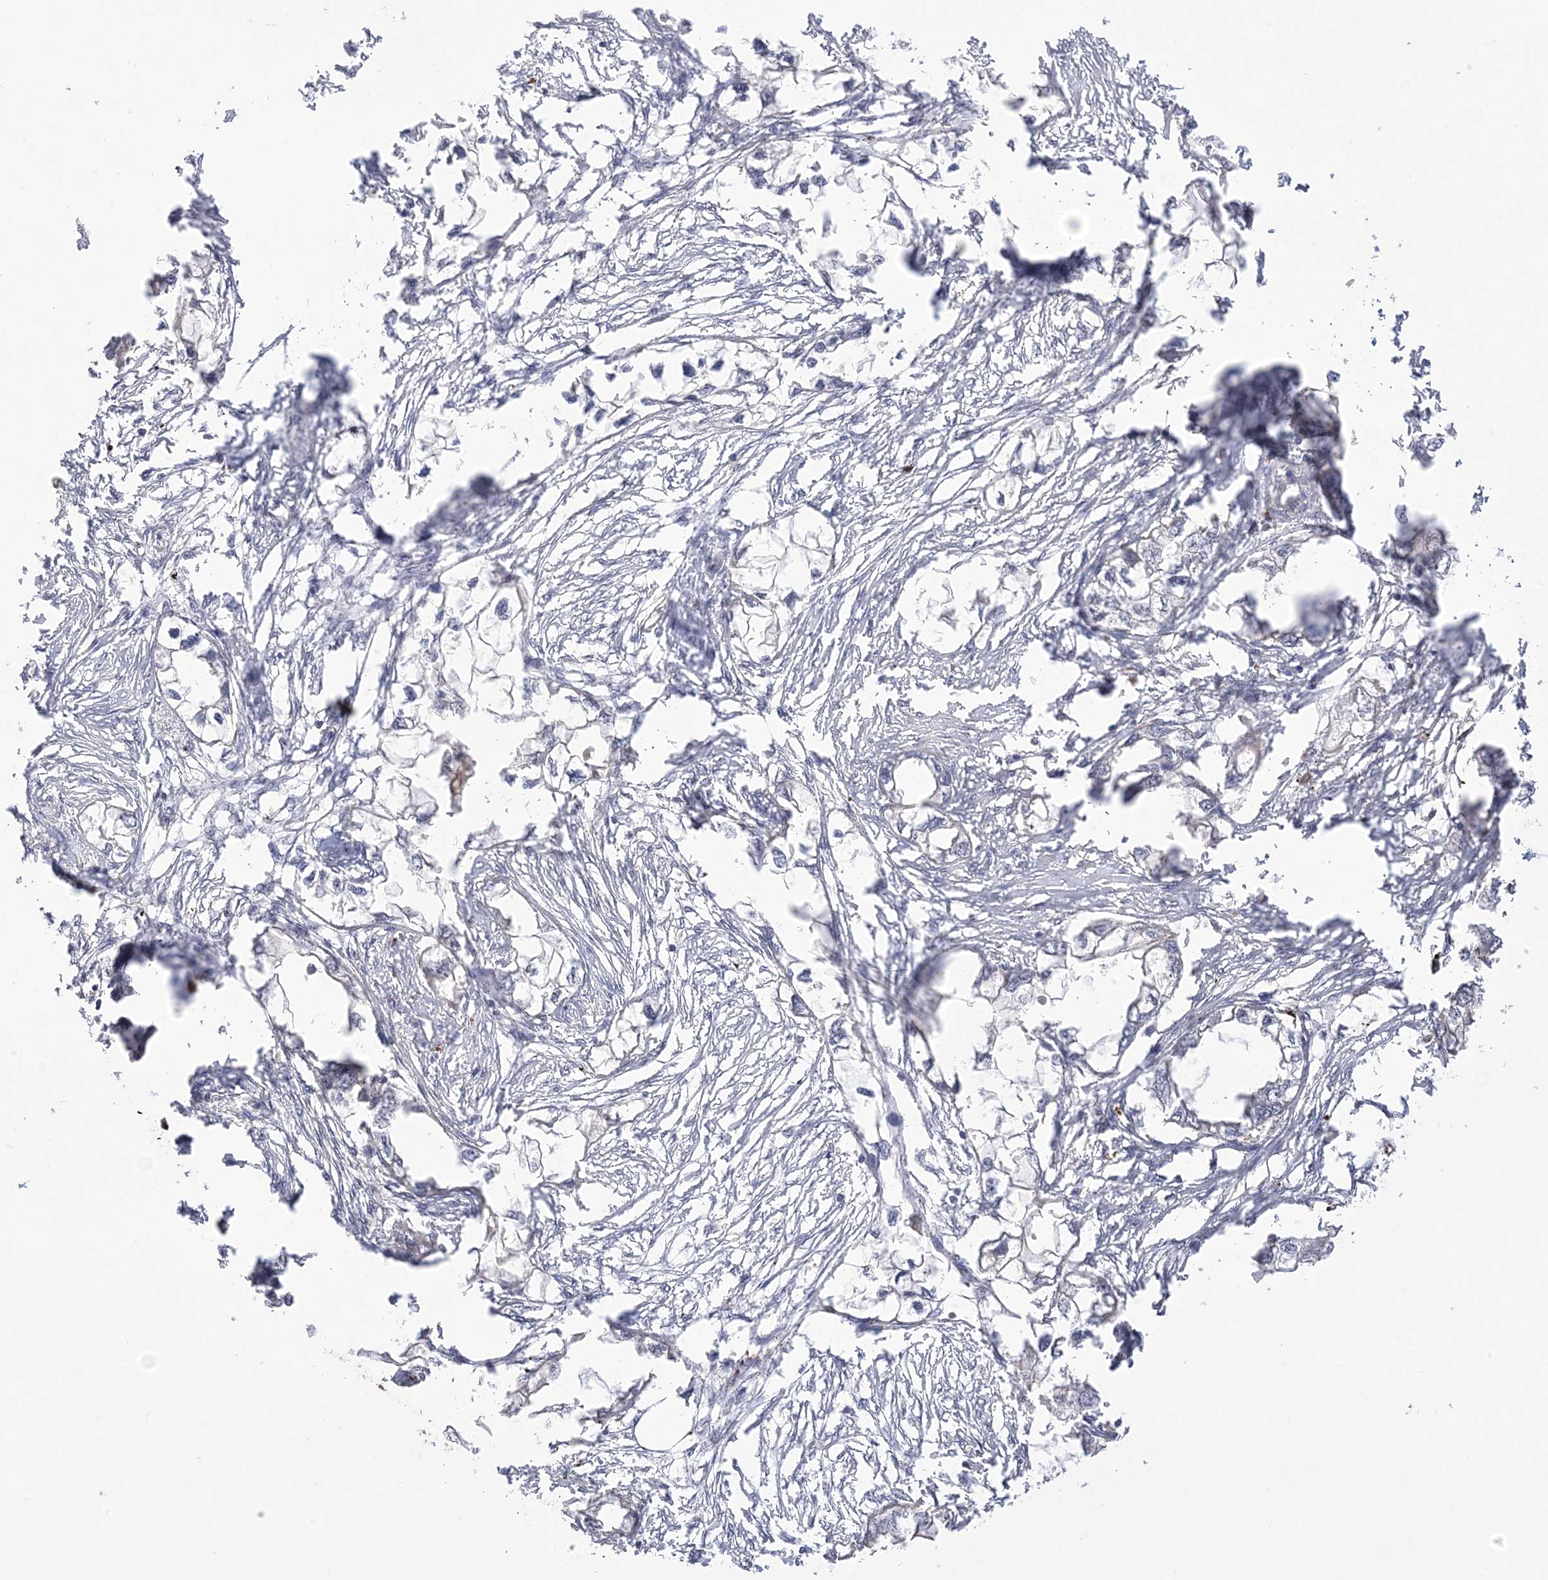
{"staining": {"intensity": "negative", "quantity": "none", "location": "none"}, "tissue": "endometrial cancer", "cell_type": "Tumor cells", "image_type": "cancer", "snomed": [{"axis": "morphology", "description": "Adenocarcinoma, NOS"}, {"axis": "morphology", "description": "Adenocarcinoma, metastatic, NOS"}, {"axis": "topography", "description": "Adipose tissue"}, {"axis": "topography", "description": "Endometrium"}], "caption": "Tumor cells are negative for brown protein staining in endometrial metastatic adenocarcinoma.", "gene": "GTPBP6", "patient": {"sex": "female", "age": 67}}